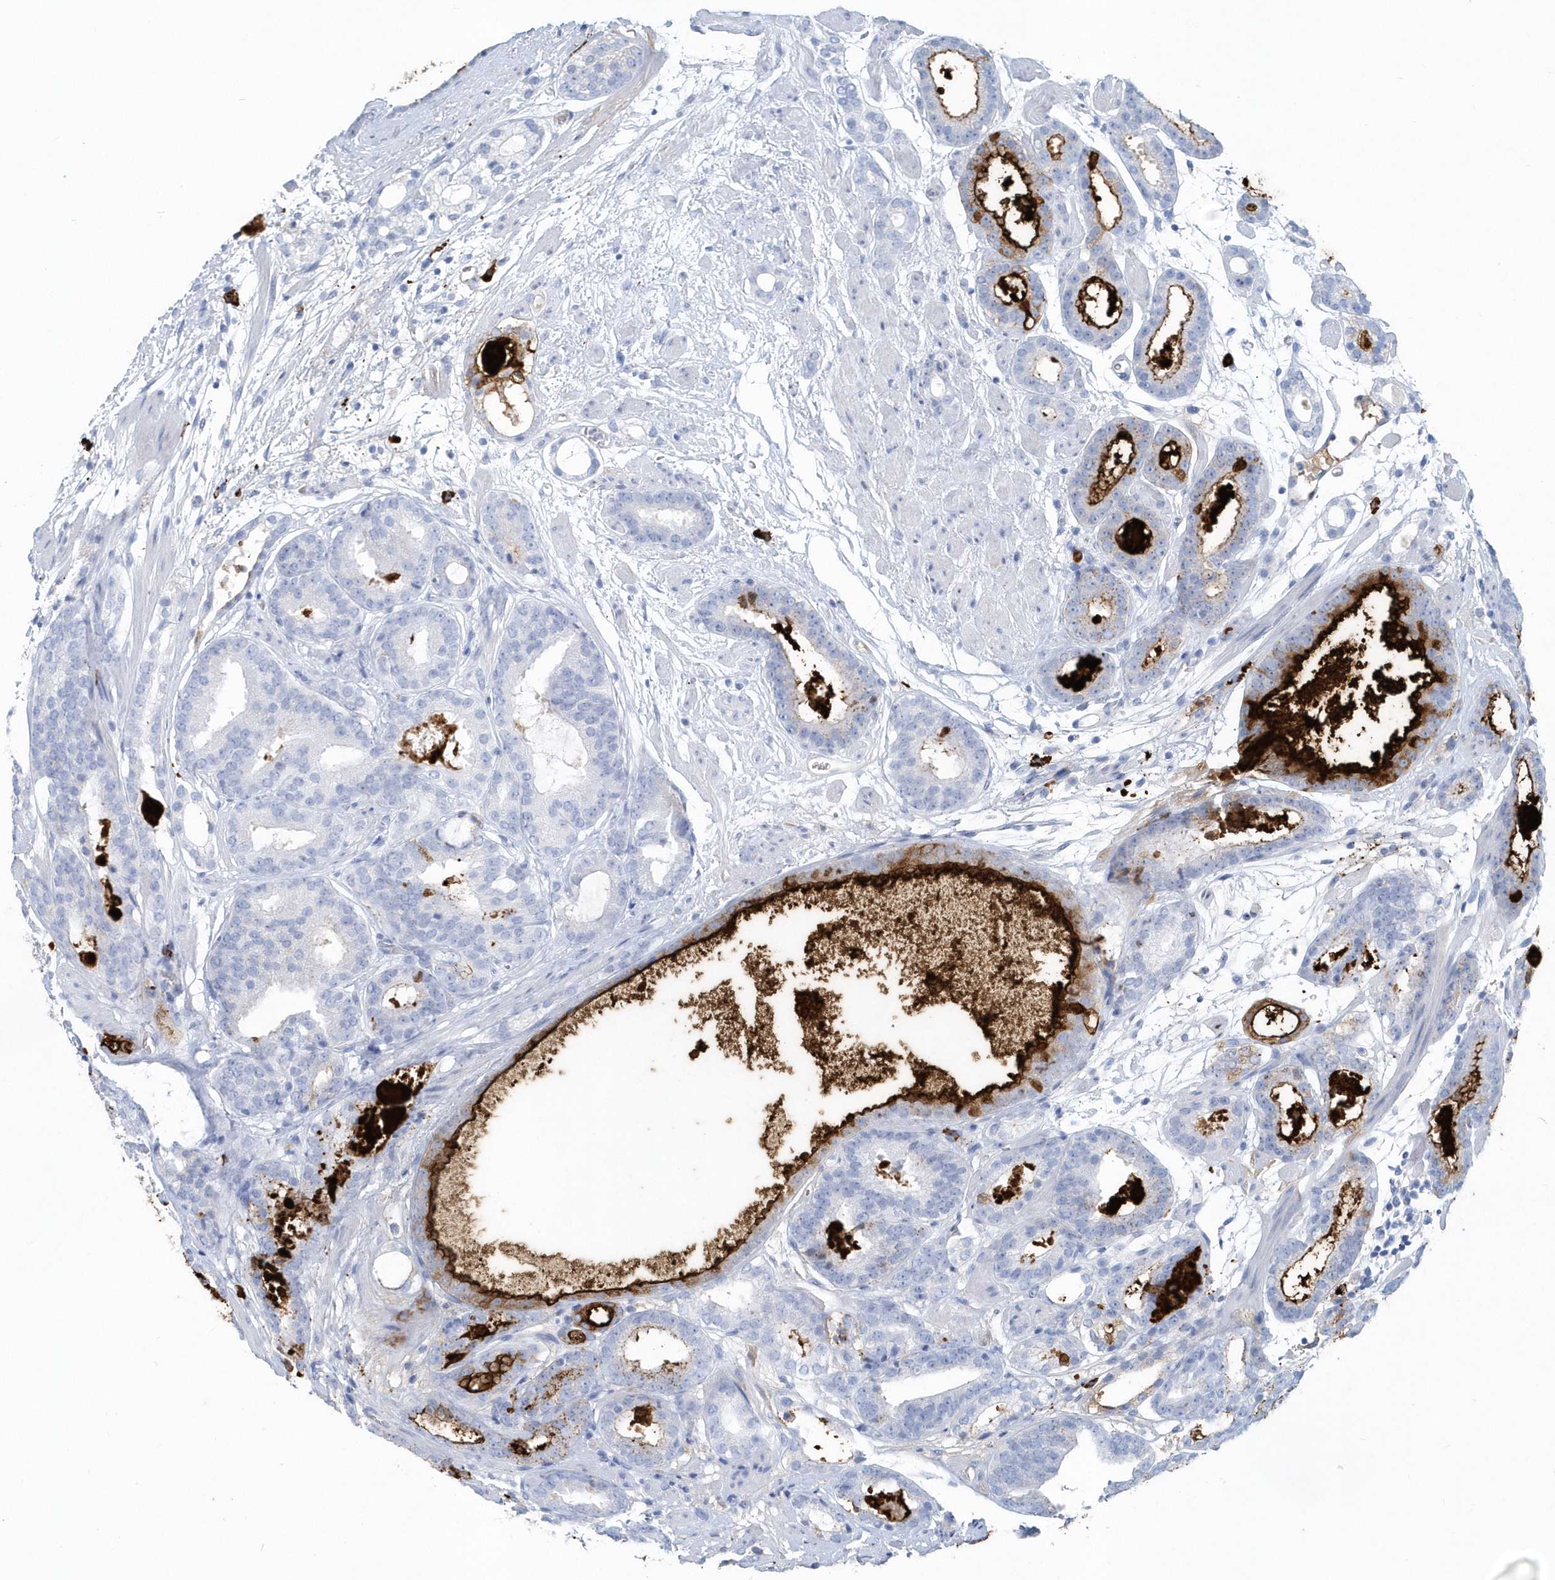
{"staining": {"intensity": "strong", "quantity": "<25%", "location": "cytoplasmic/membranous"}, "tissue": "prostate cancer", "cell_type": "Tumor cells", "image_type": "cancer", "snomed": [{"axis": "morphology", "description": "Adenocarcinoma, Low grade"}, {"axis": "topography", "description": "Prostate"}], "caption": "Prostate cancer stained for a protein displays strong cytoplasmic/membranous positivity in tumor cells. The staining is performed using DAB (3,3'-diaminobenzidine) brown chromogen to label protein expression. The nuclei are counter-stained blue using hematoxylin.", "gene": "JCHAIN", "patient": {"sex": "male", "age": 69}}